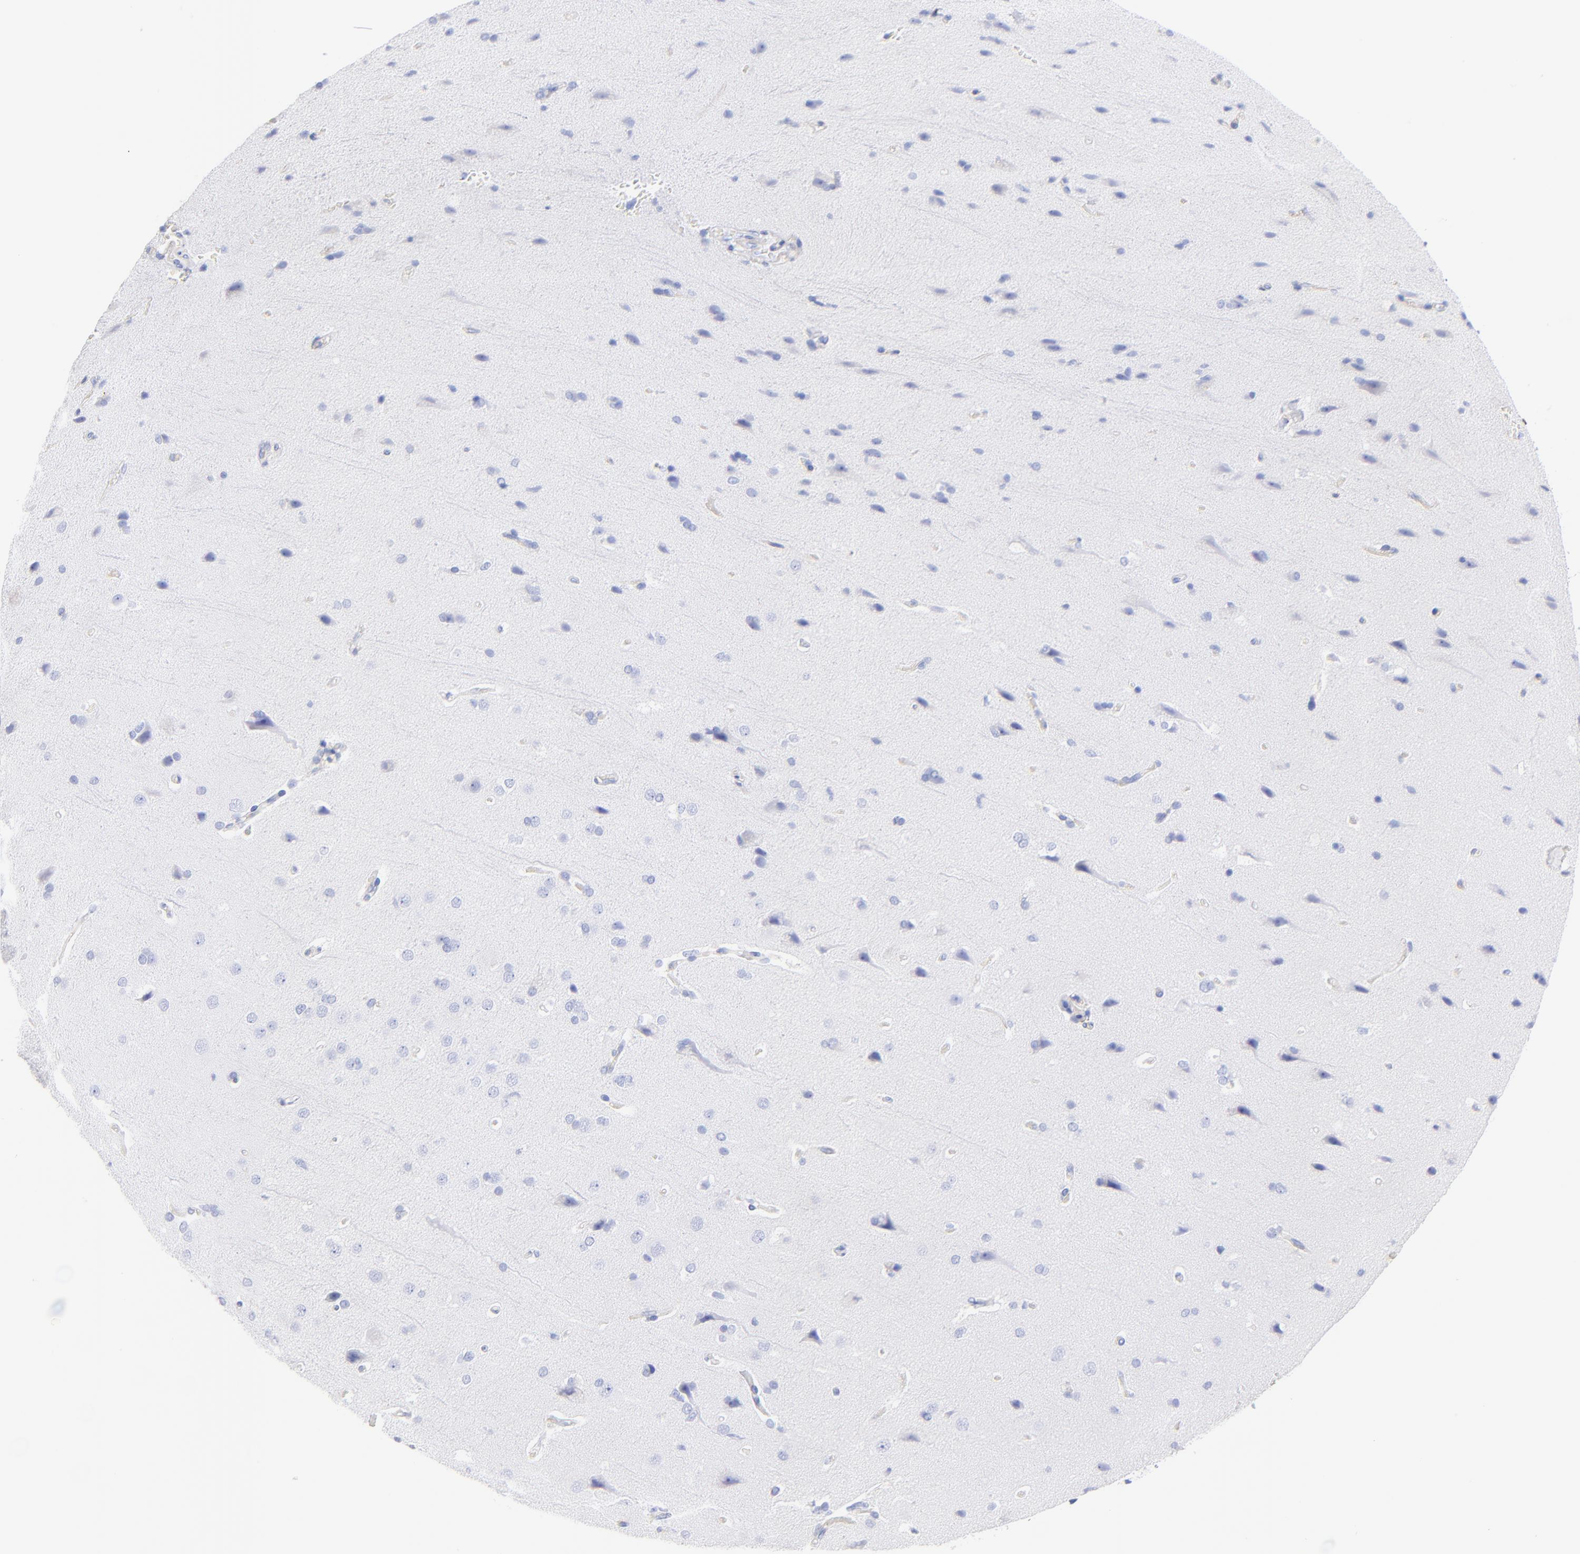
{"staining": {"intensity": "negative", "quantity": "none", "location": "none"}, "tissue": "cerebral cortex", "cell_type": "Endothelial cells", "image_type": "normal", "snomed": [{"axis": "morphology", "description": "Normal tissue, NOS"}, {"axis": "topography", "description": "Cerebral cortex"}], "caption": "This is an immunohistochemistry micrograph of unremarkable cerebral cortex. There is no positivity in endothelial cells.", "gene": "C1QTNF6", "patient": {"sex": "male", "age": 62}}